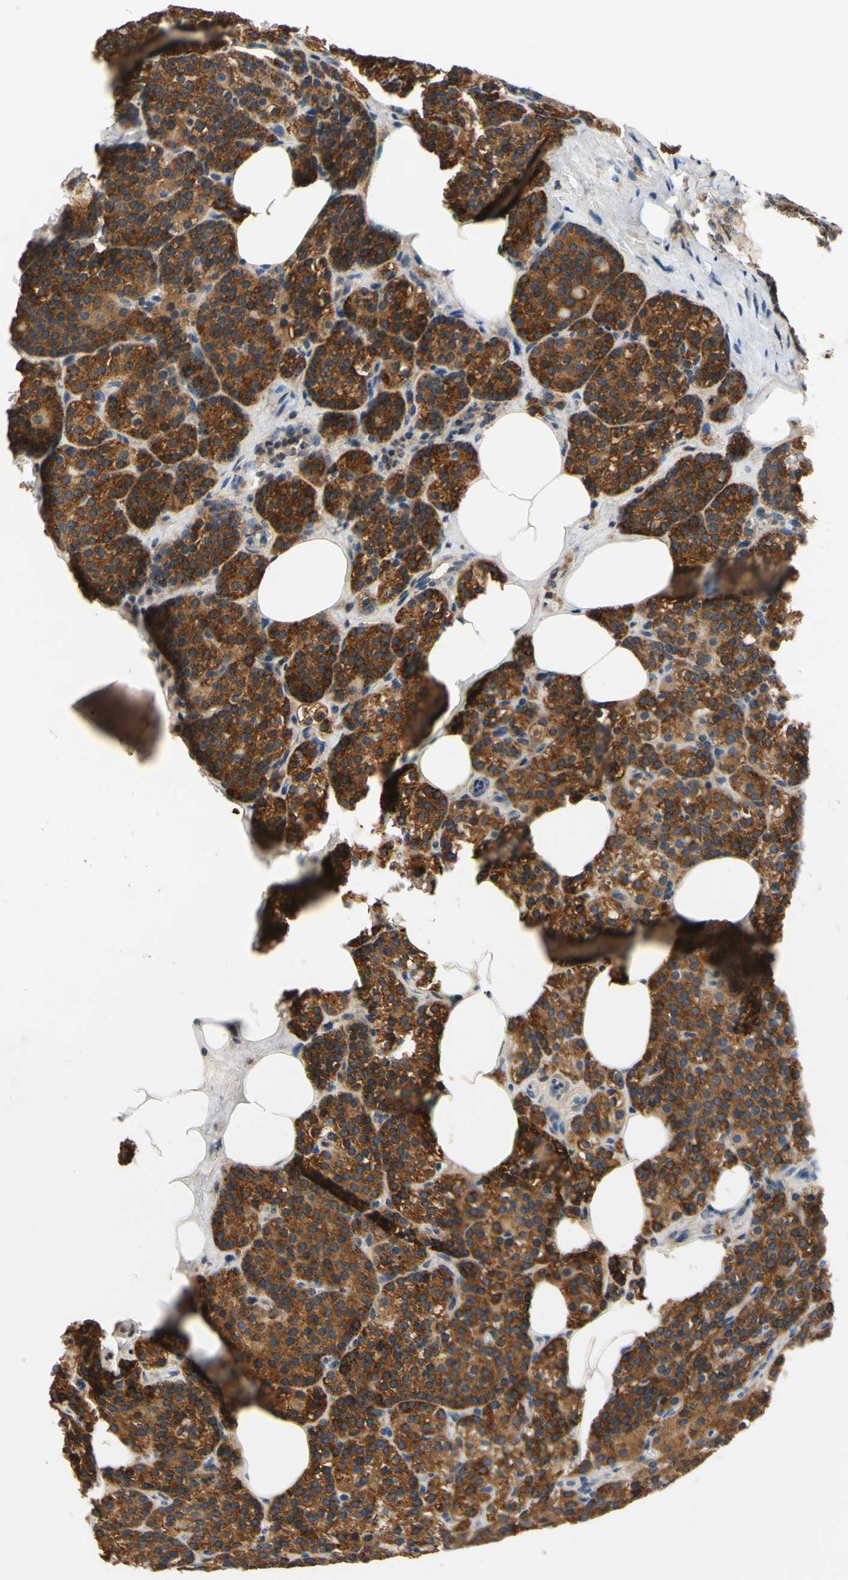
{"staining": {"intensity": "strong", "quantity": ">75%", "location": "cytoplasmic/membranous"}, "tissue": "parathyroid gland", "cell_type": "Glandular cells", "image_type": "normal", "snomed": [{"axis": "morphology", "description": "Normal tissue, NOS"}, {"axis": "topography", "description": "Parathyroid gland"}], "caption": "A brown stain shows strong cytoplasmic/membranous positivity of a protein in glandular cells of benign human parathyroid gland. (brown staining indicates protein expression, while blue staining denotes nuclei).", "gene": "PLA2G4A", "patient": {"sex": "female", "age": 57}}